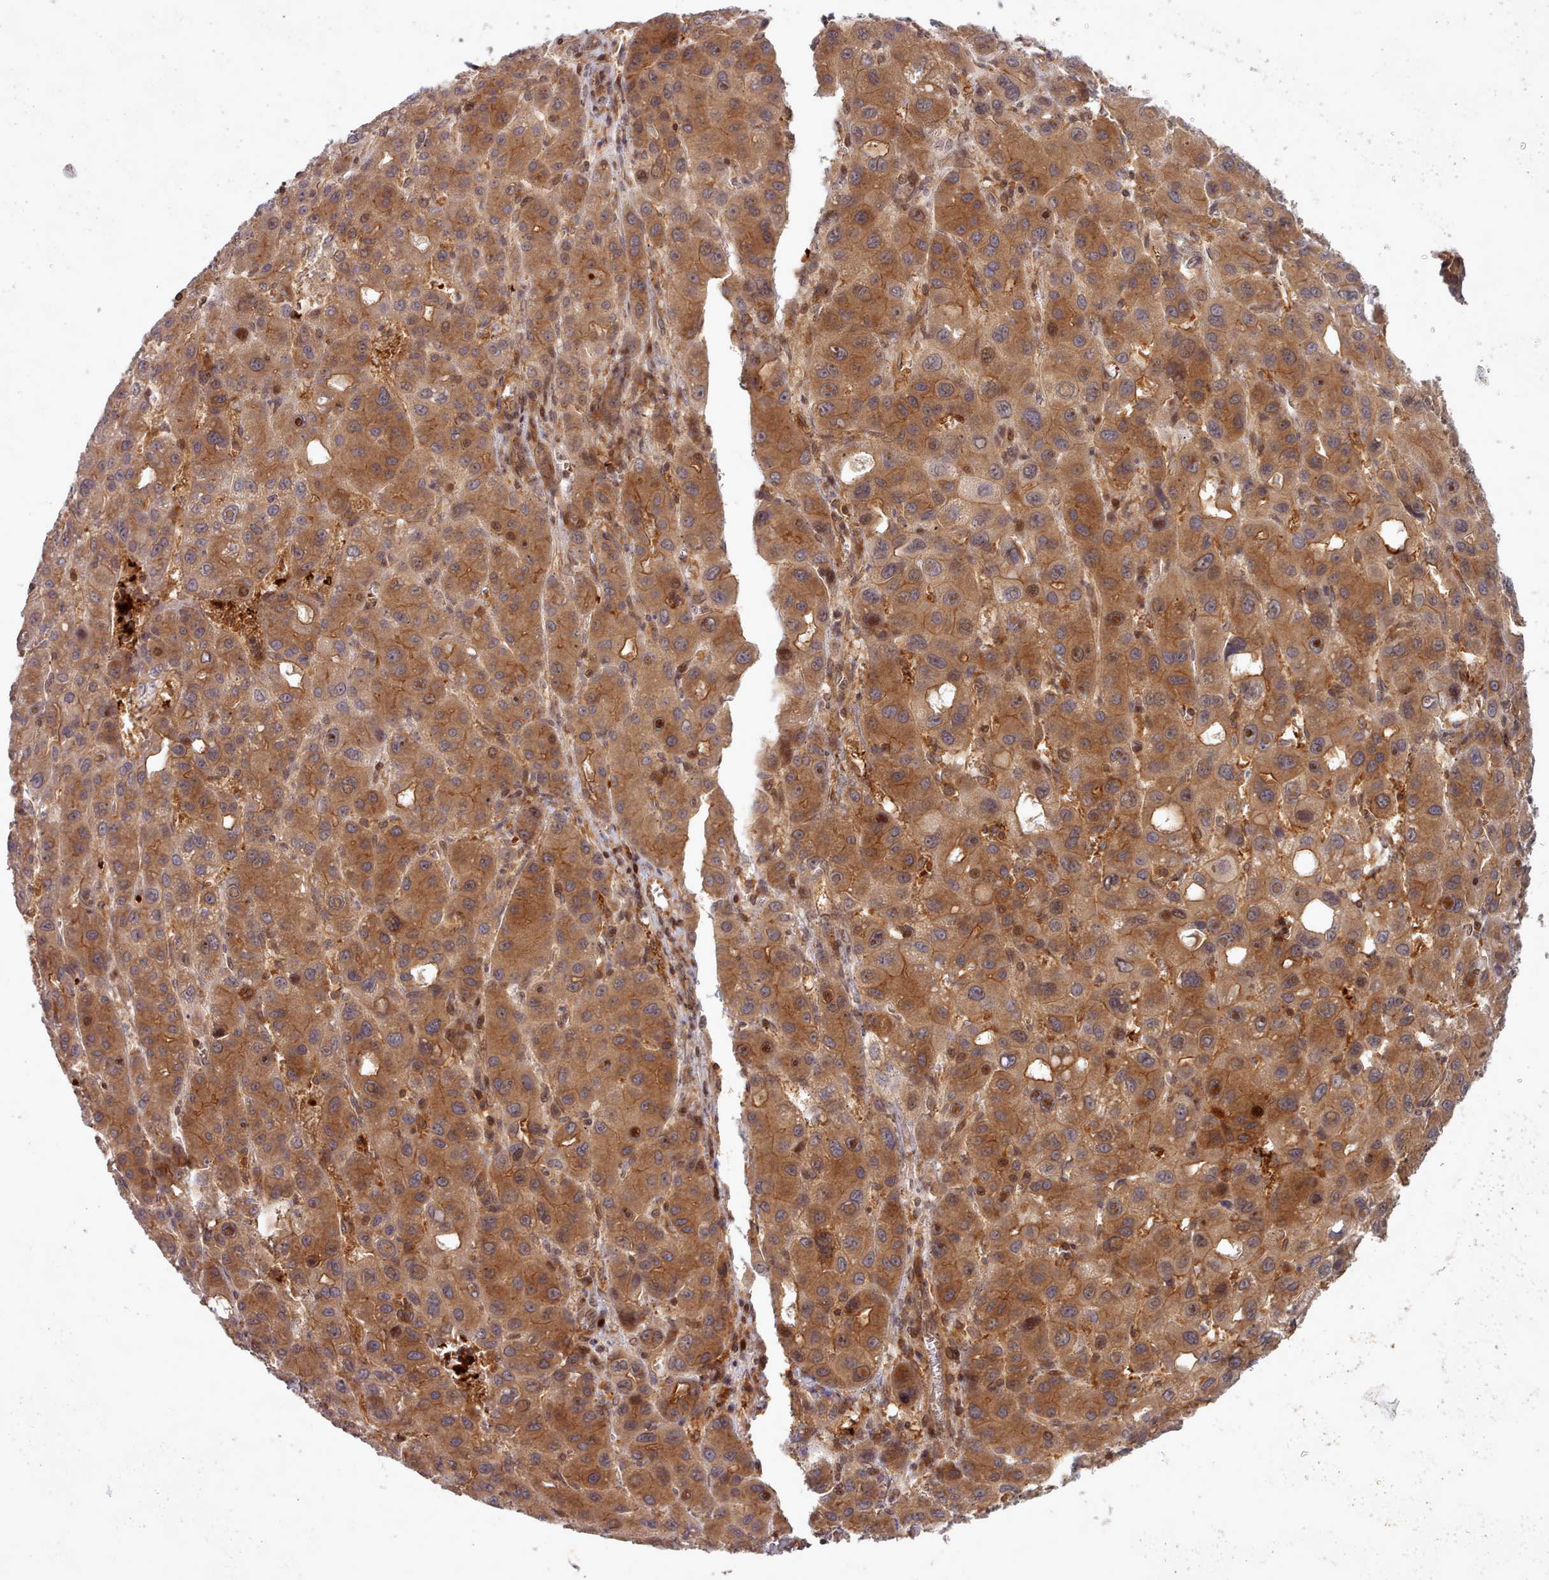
{"staining": {"intensity": "moderate", "quantity": ">75%", "location": "cytoplasmic/membranous"}, "tissue": "liver cancer", "cell_type": "Tumor cells", "image_type": "cancer", "snomed": [{"axis": "morphology", "description": "Carcinoma, Hepatocellular, NOS"}, {"axis": "topography", "description": "Liver"}], "caption": "Human hepatocellular carcinoma (liver) stained for a protein (brown) displays moderate cytoplasmic/membranous positive expression in approximately >75% of tumor cells.", "gene": "UBE2G1", "patient": {"sex": "male", "age": 55}}